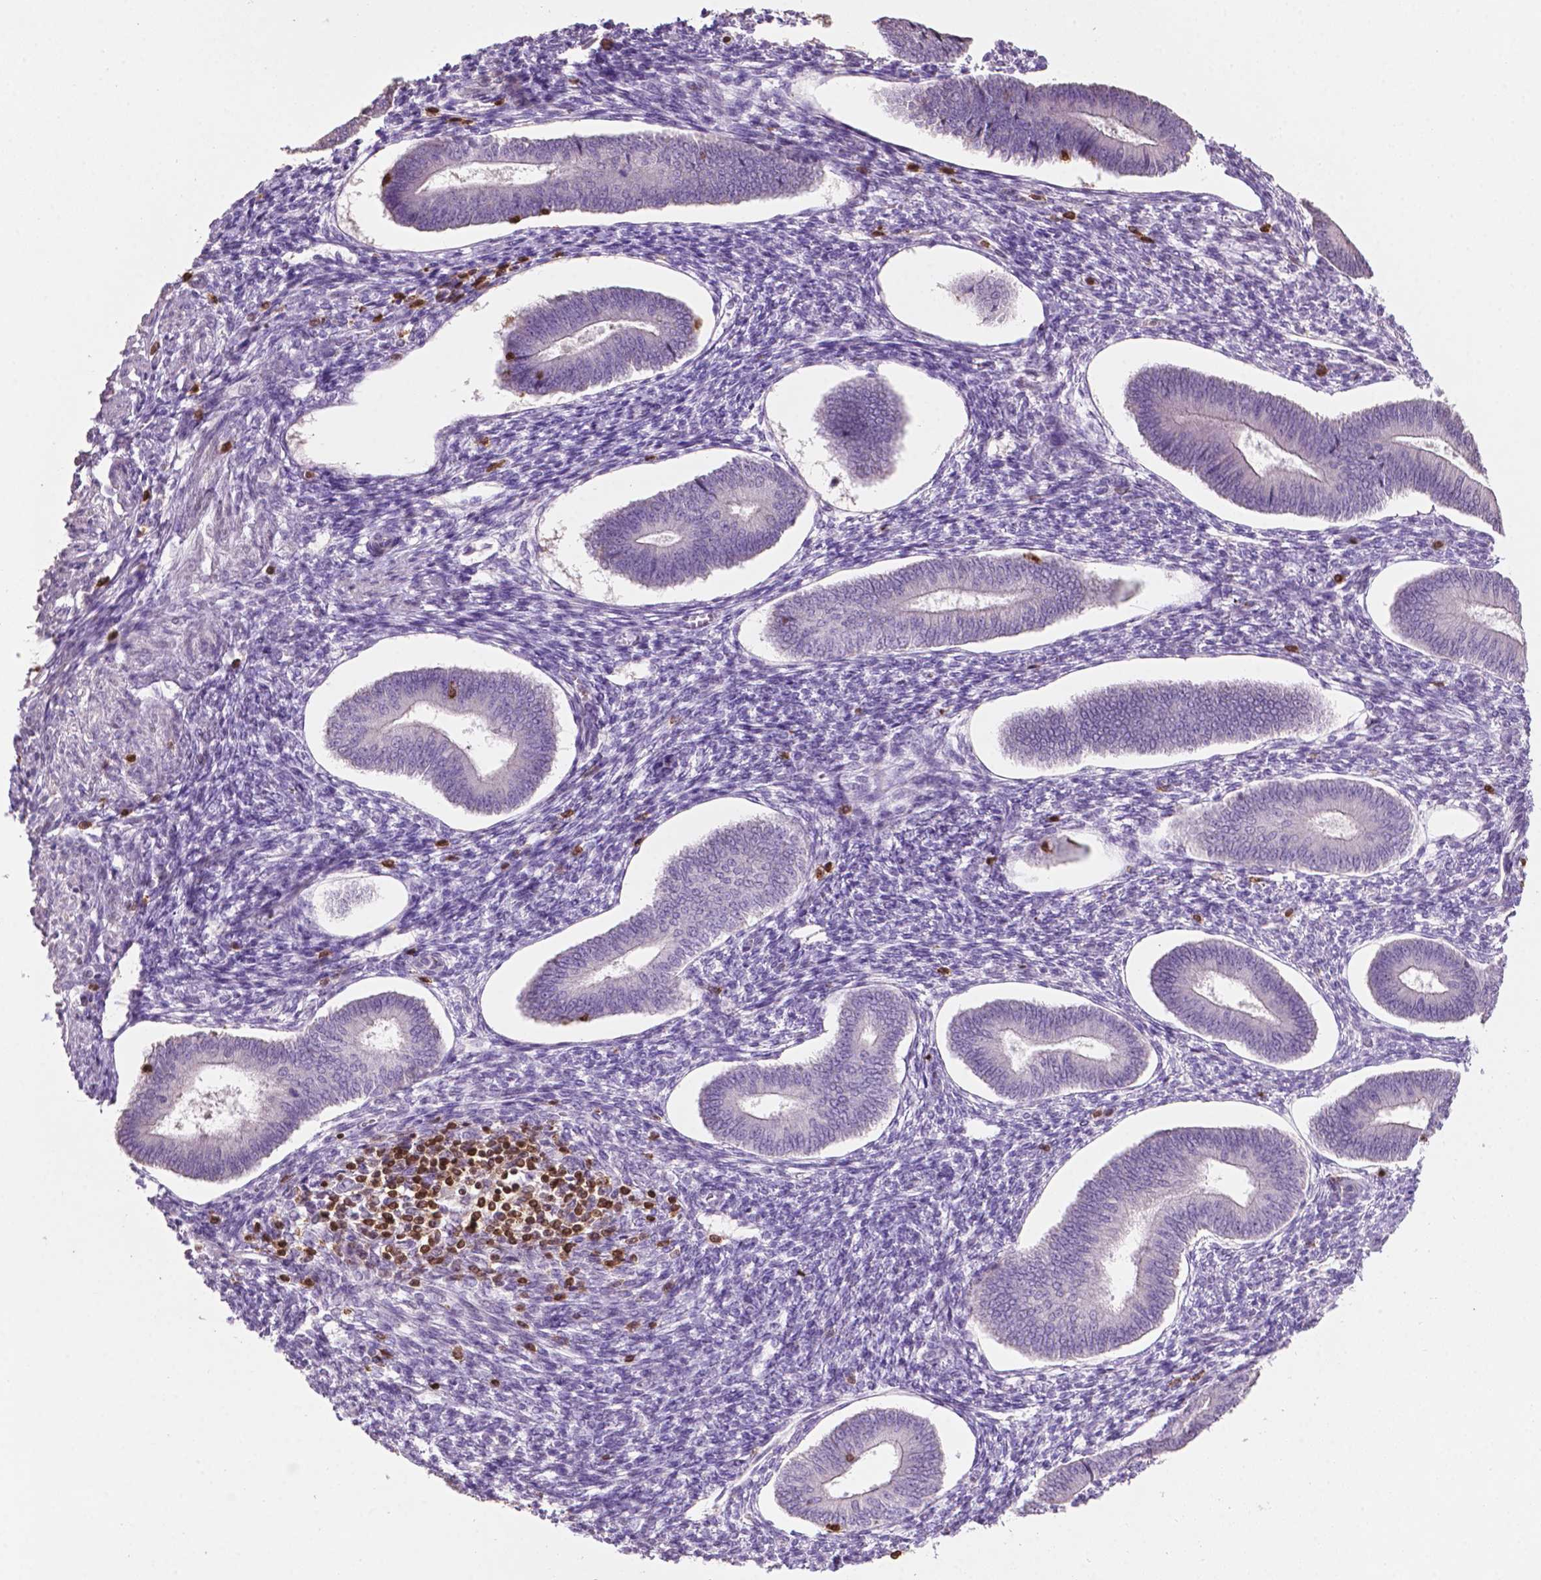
{"staining": {"intensity": "negative", "quantity": "none", "location": "none"}, "tissue": "endometrium", "cell_type": "Cells in endometrial stroma", "image_type": "normal", "snomed": [{"axis": "morphology", "description": "Normal tissue, NOS"}, {"axis": "topography", "description": "Endometrium"}], "caption": "Immunohistochemistry (IHC) of normal human endometrium exhibits no staining in cells in endometrial stroma.", "gene": "TBC1D10C", "patient": {"sex": "female", "age": 42}}